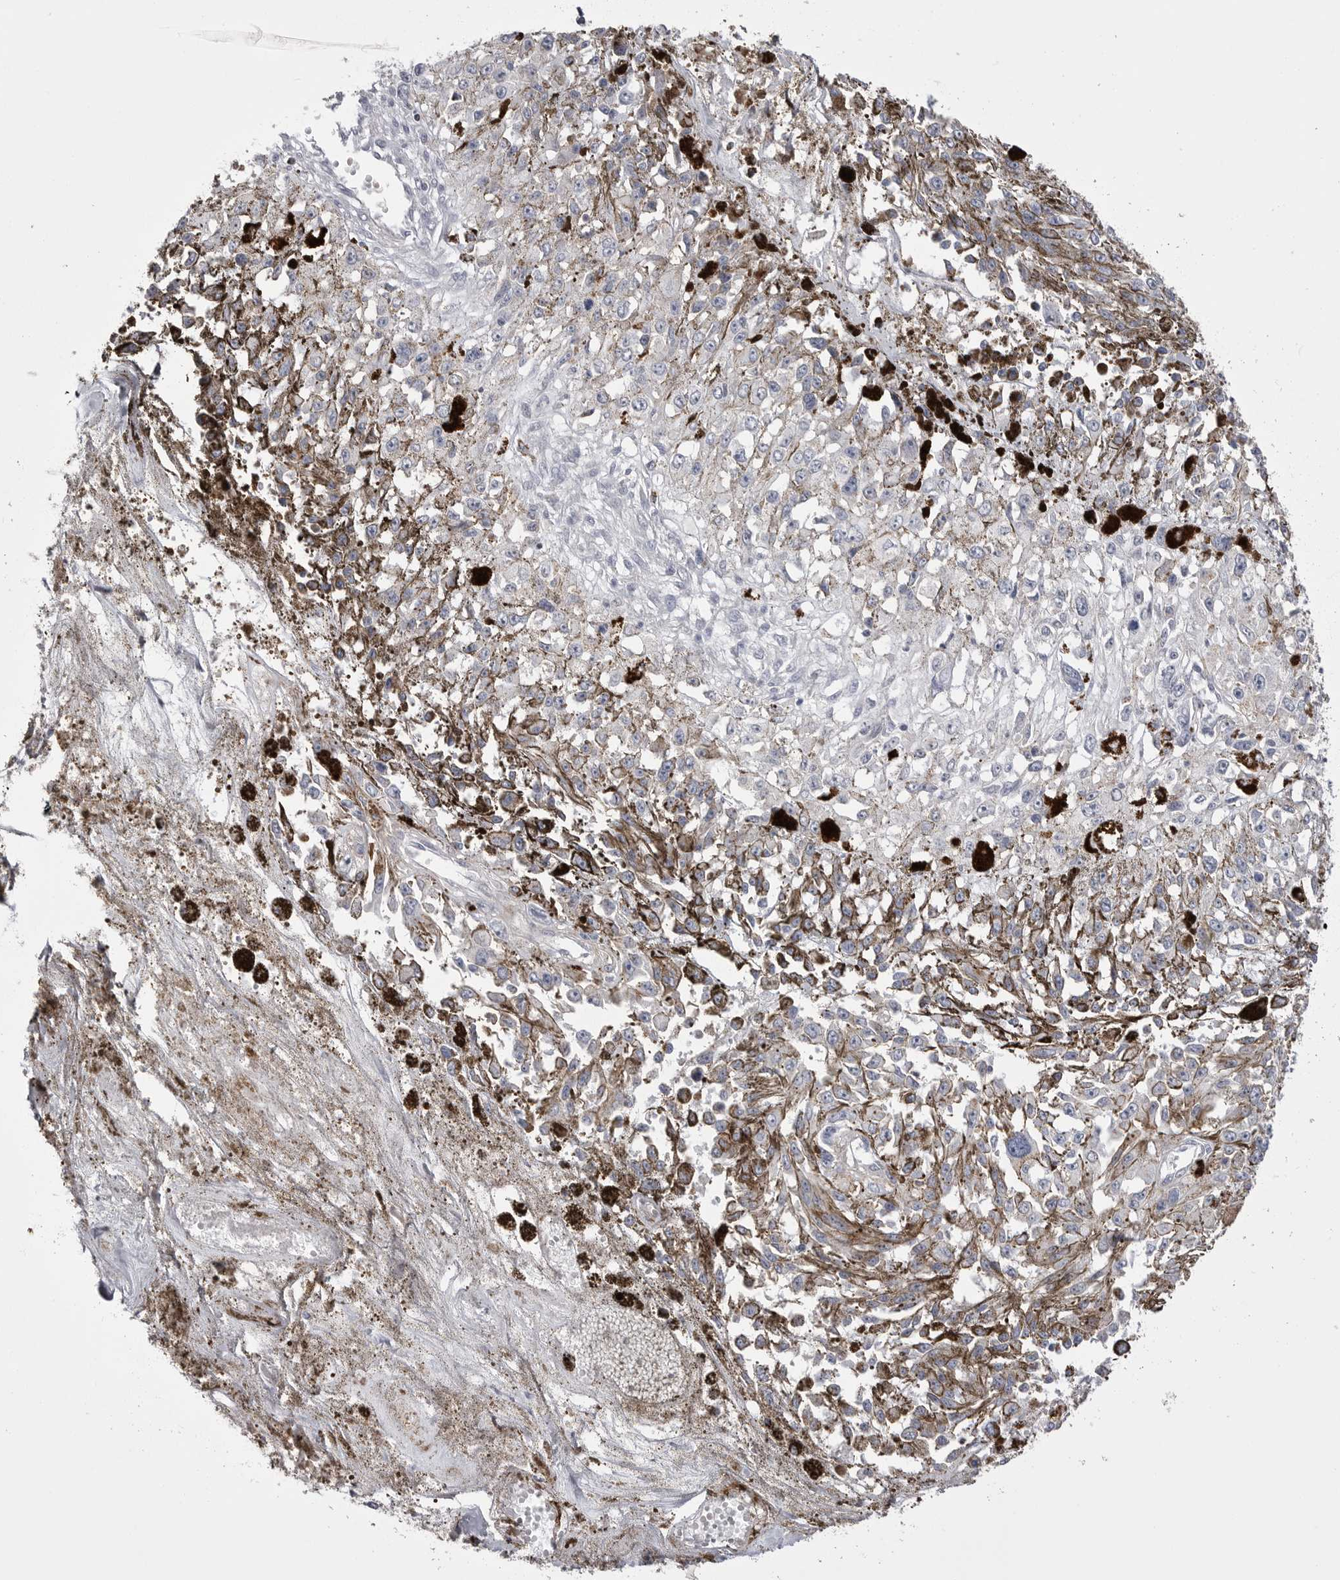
{"staining": {"intensity": "negative", "quantity": "none", "location": "none"}, "tissue": "melanoma", "cell_type": "Tumor cells", "image_type": "cancer", "snomed": [{"axis": "morphology", "description": "Malignant melanoma, Metastatic site"}, {"axis": "topography", "description": "Lymph node"}], "caption": "DAB immunohistochemical staining of human melanoma reveals no significant positivity in tumor cells.", "gene": "PSPN", "patient": {"sex": "male", "age": 59}}